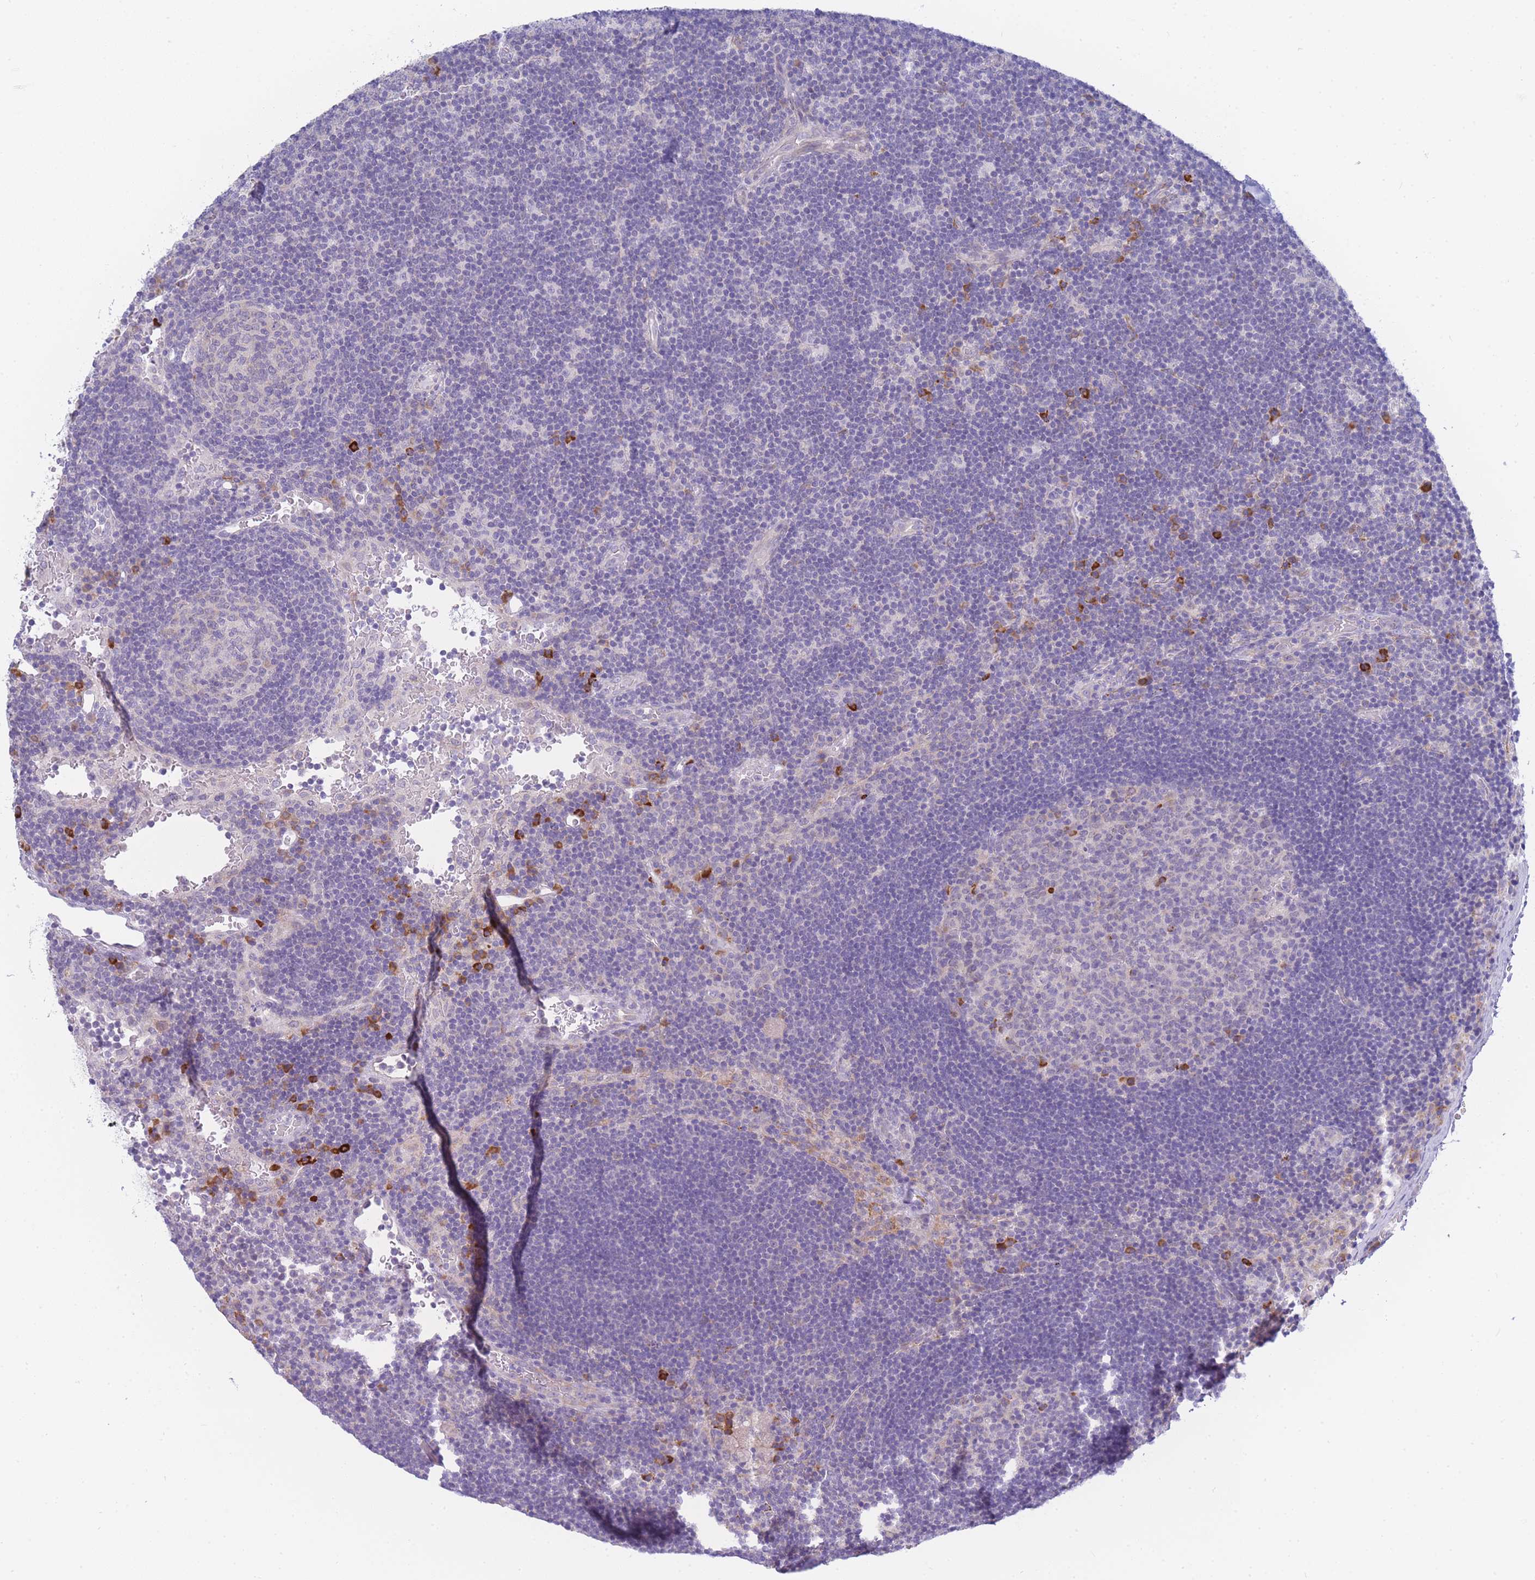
{"staining": {"intensity": "negative", "quantity": "none", "location": "none"}, "tissue": "lymph node", "cell_type": "Germinal center cells", "image_type": "normal", "snomed": [{"axis": "morphology", "description": "Normal tissue, NOS"}, {"axis": "topography", "description": "Lymph node"}], "caption": "Immunohistochemical staining of normal human lymph node reveals no significant expression in germinal center cells. (DAB (3,3'-diaminobenzidine) immunohistochemistry, high magnification).", "gene": "ZNF510", "patient": {"sex": "male", "age": 62}}